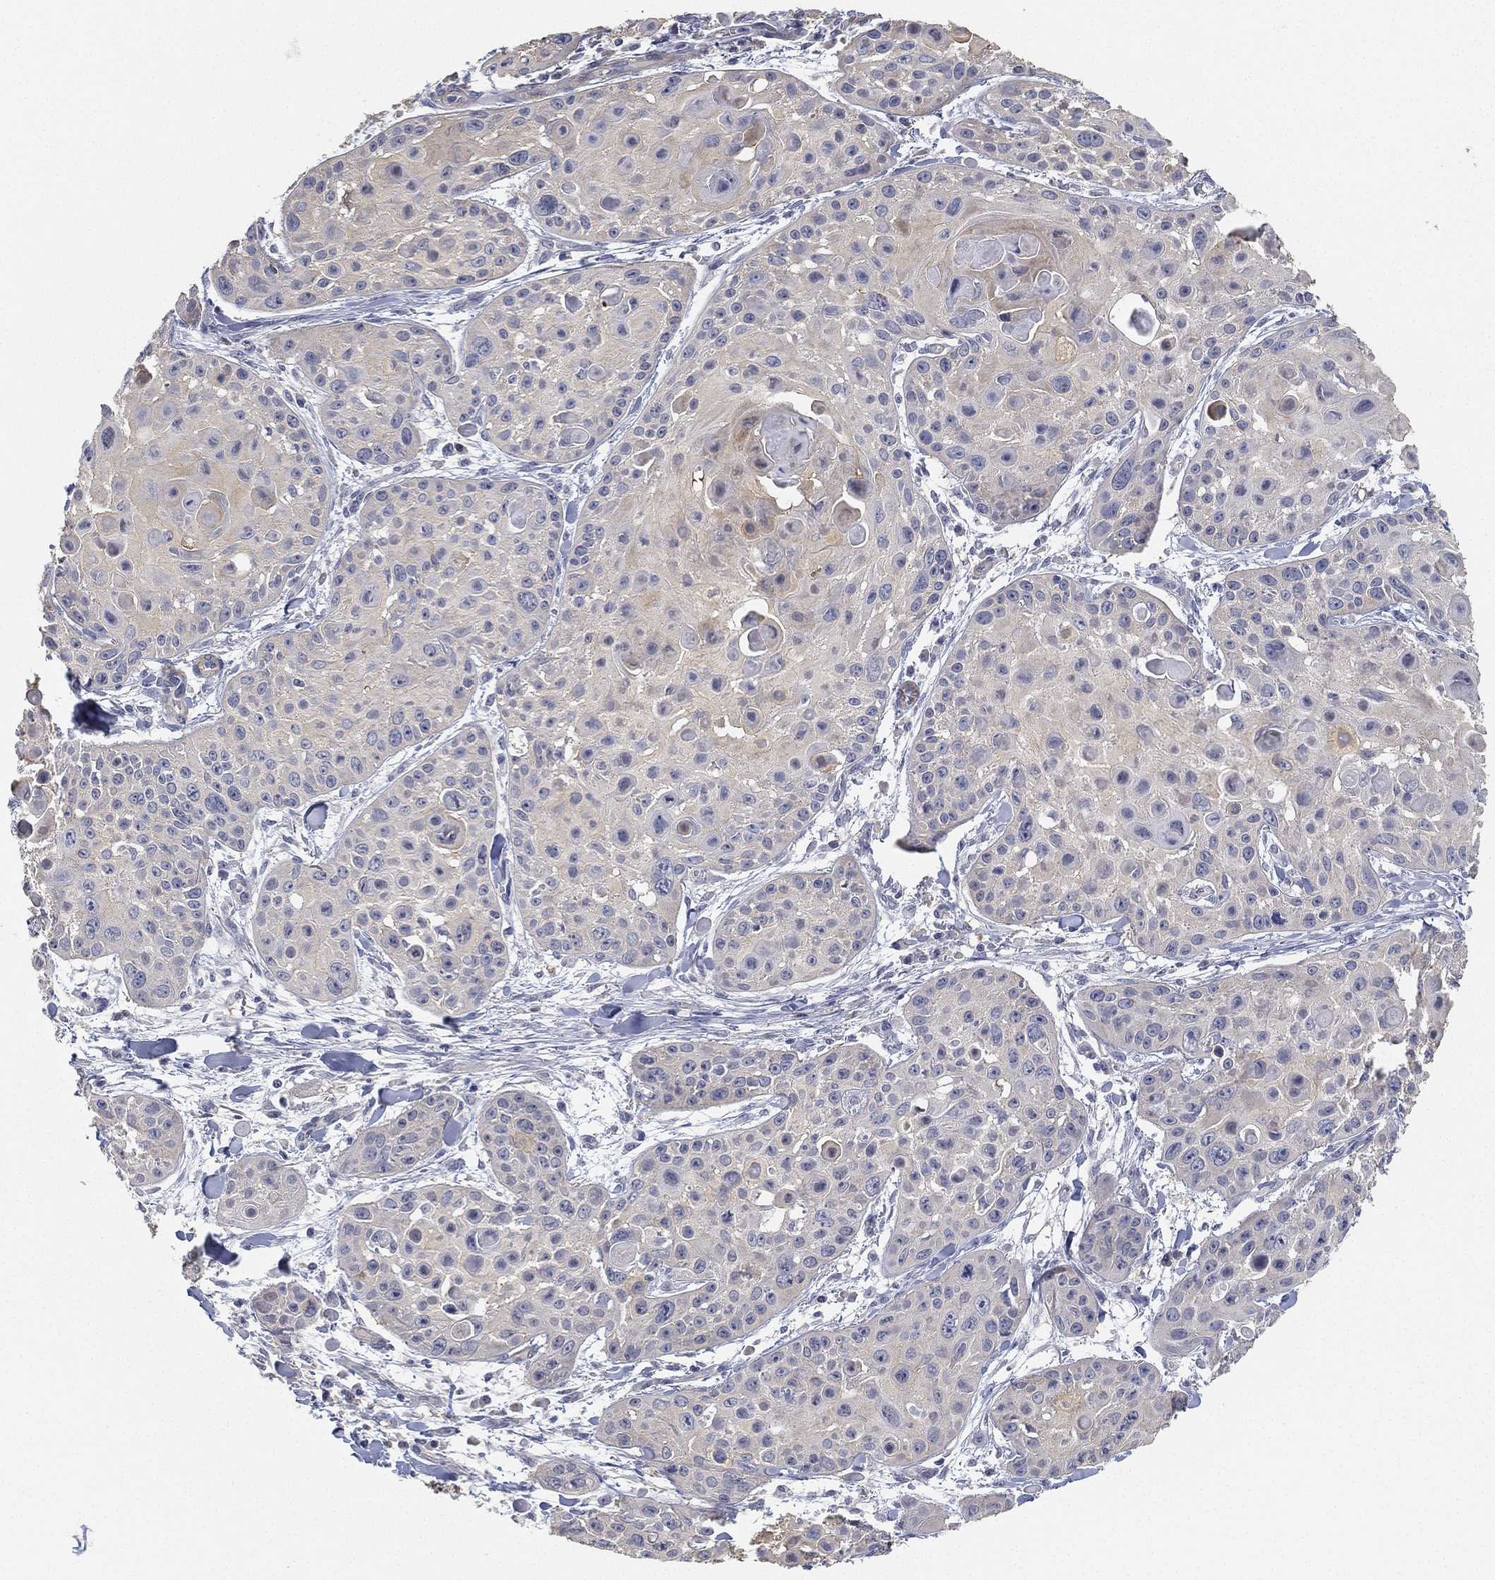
{"staining": {"intensity": "negative", "quantity": "none", "location": "none"}, "tissue": "skin cancer", "cell_type": "Tumor cells", "image_type": "cancer", "snomed": [{"axis": "morphology", "description": "Squamous cell carcinoma, NOS"}, {"axis": "topography", "description": "Skin"}, {"axis": "topography", "description": "Anal"}], "caption": "An immunohistochemistry photomicrograph of skin squamous cell carcinoma is shown. There is no staining in tumor cells of skin squamous cell carcinoma. (Stains: DAB (3,3'-diaminobenzidine) IHC with hematoxylin counter stain, Microscopy: brightfield microscopy at high magnification).", "gene": "GPR61", "patient": {"sex": "female", "age": 75}}